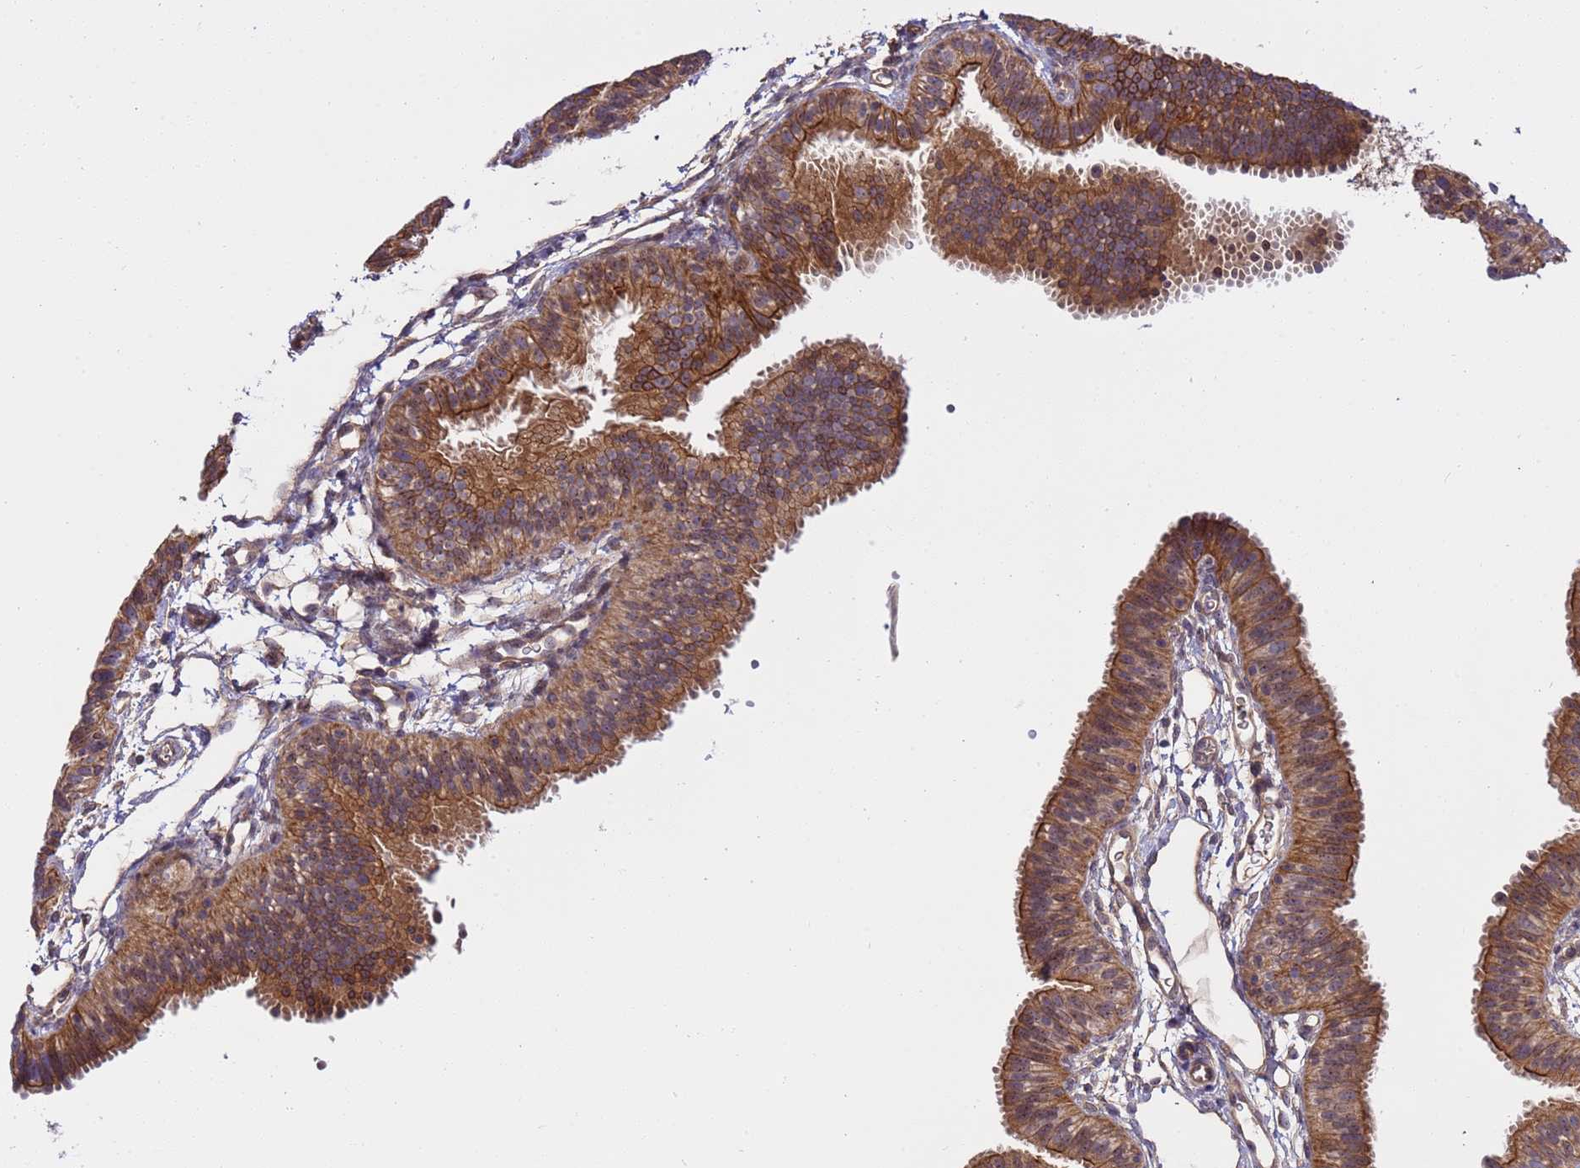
{"staining": {"intensity": "moderate", "quantity": ">75%", "location": "cytoplasmic/membranous"}, "tissue": "fallopian tube", "cell_type": "Glandular cells", "image_type": "normal", "snomed": [{"axis": "morphology", "description": "Normal tissue, NOS"}, {"axis": "topography", "description": "Fallopian tube"}], "caption": "IHC of unremarkable human fallopian tube demonstrates medium levels of moderate cytoplasmic/membranous expression in approximately >75% of glandular cells.", "gene": "SMCO3", "patient": {"sex": "female", "age": 35}}